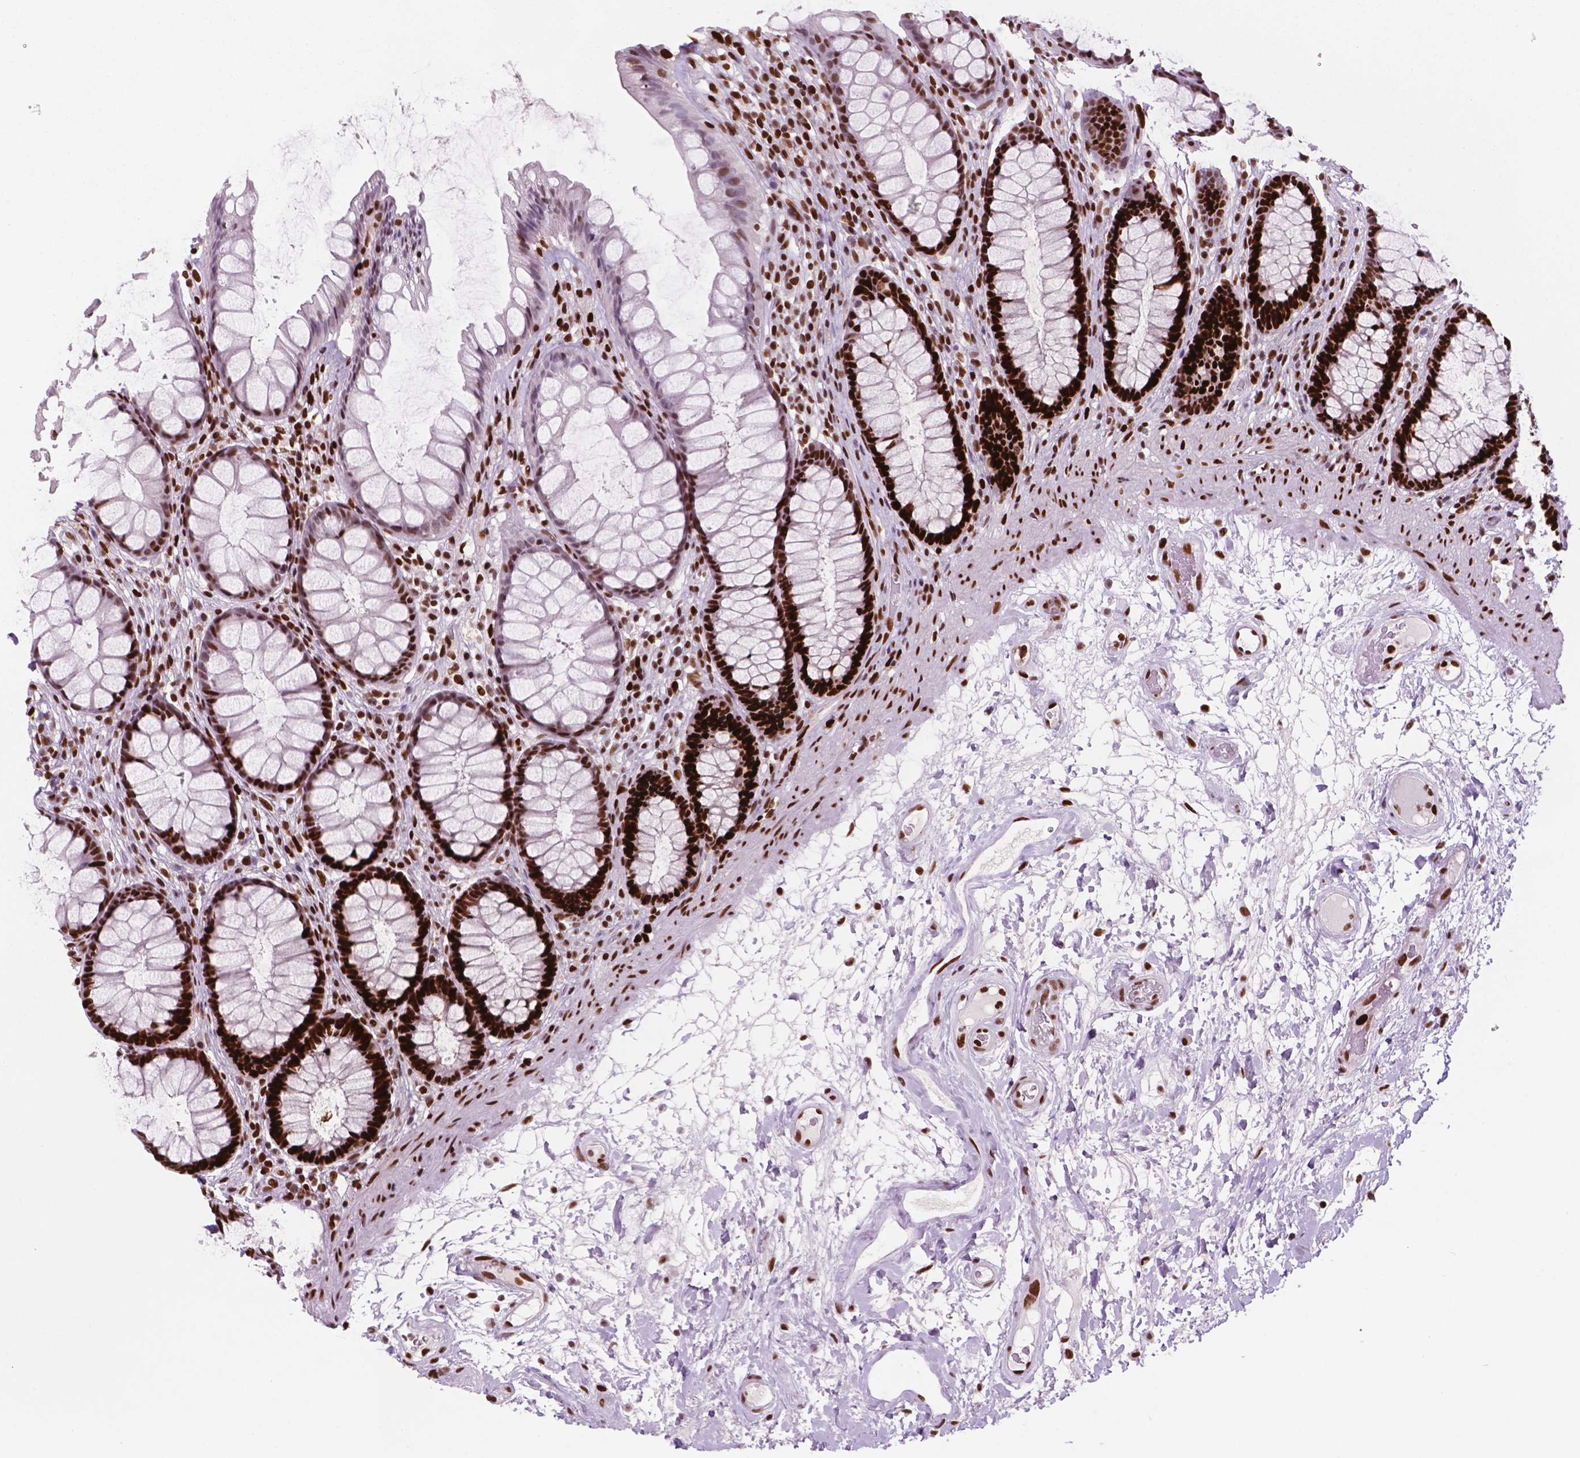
{"staining": {"intensity": "strong", "quantity": ">75%", "location": "nuclear"}, "tissue": "rectum", "cell_type": "Glandular cells", "image_type": "normal", "snomed": [{"axis": "morphology", "description": "Normal tissue, NOS"}, {"axis": "topography", "description": "Rectum"}], "caption": "A histopathology image showing strong nuclear expression in about >75% of glandular cells in normal rectum, as visualized by brown immunohistochemical staining.", "gene": "MSH6", "patient": {"sex": "male", "age": 72}}